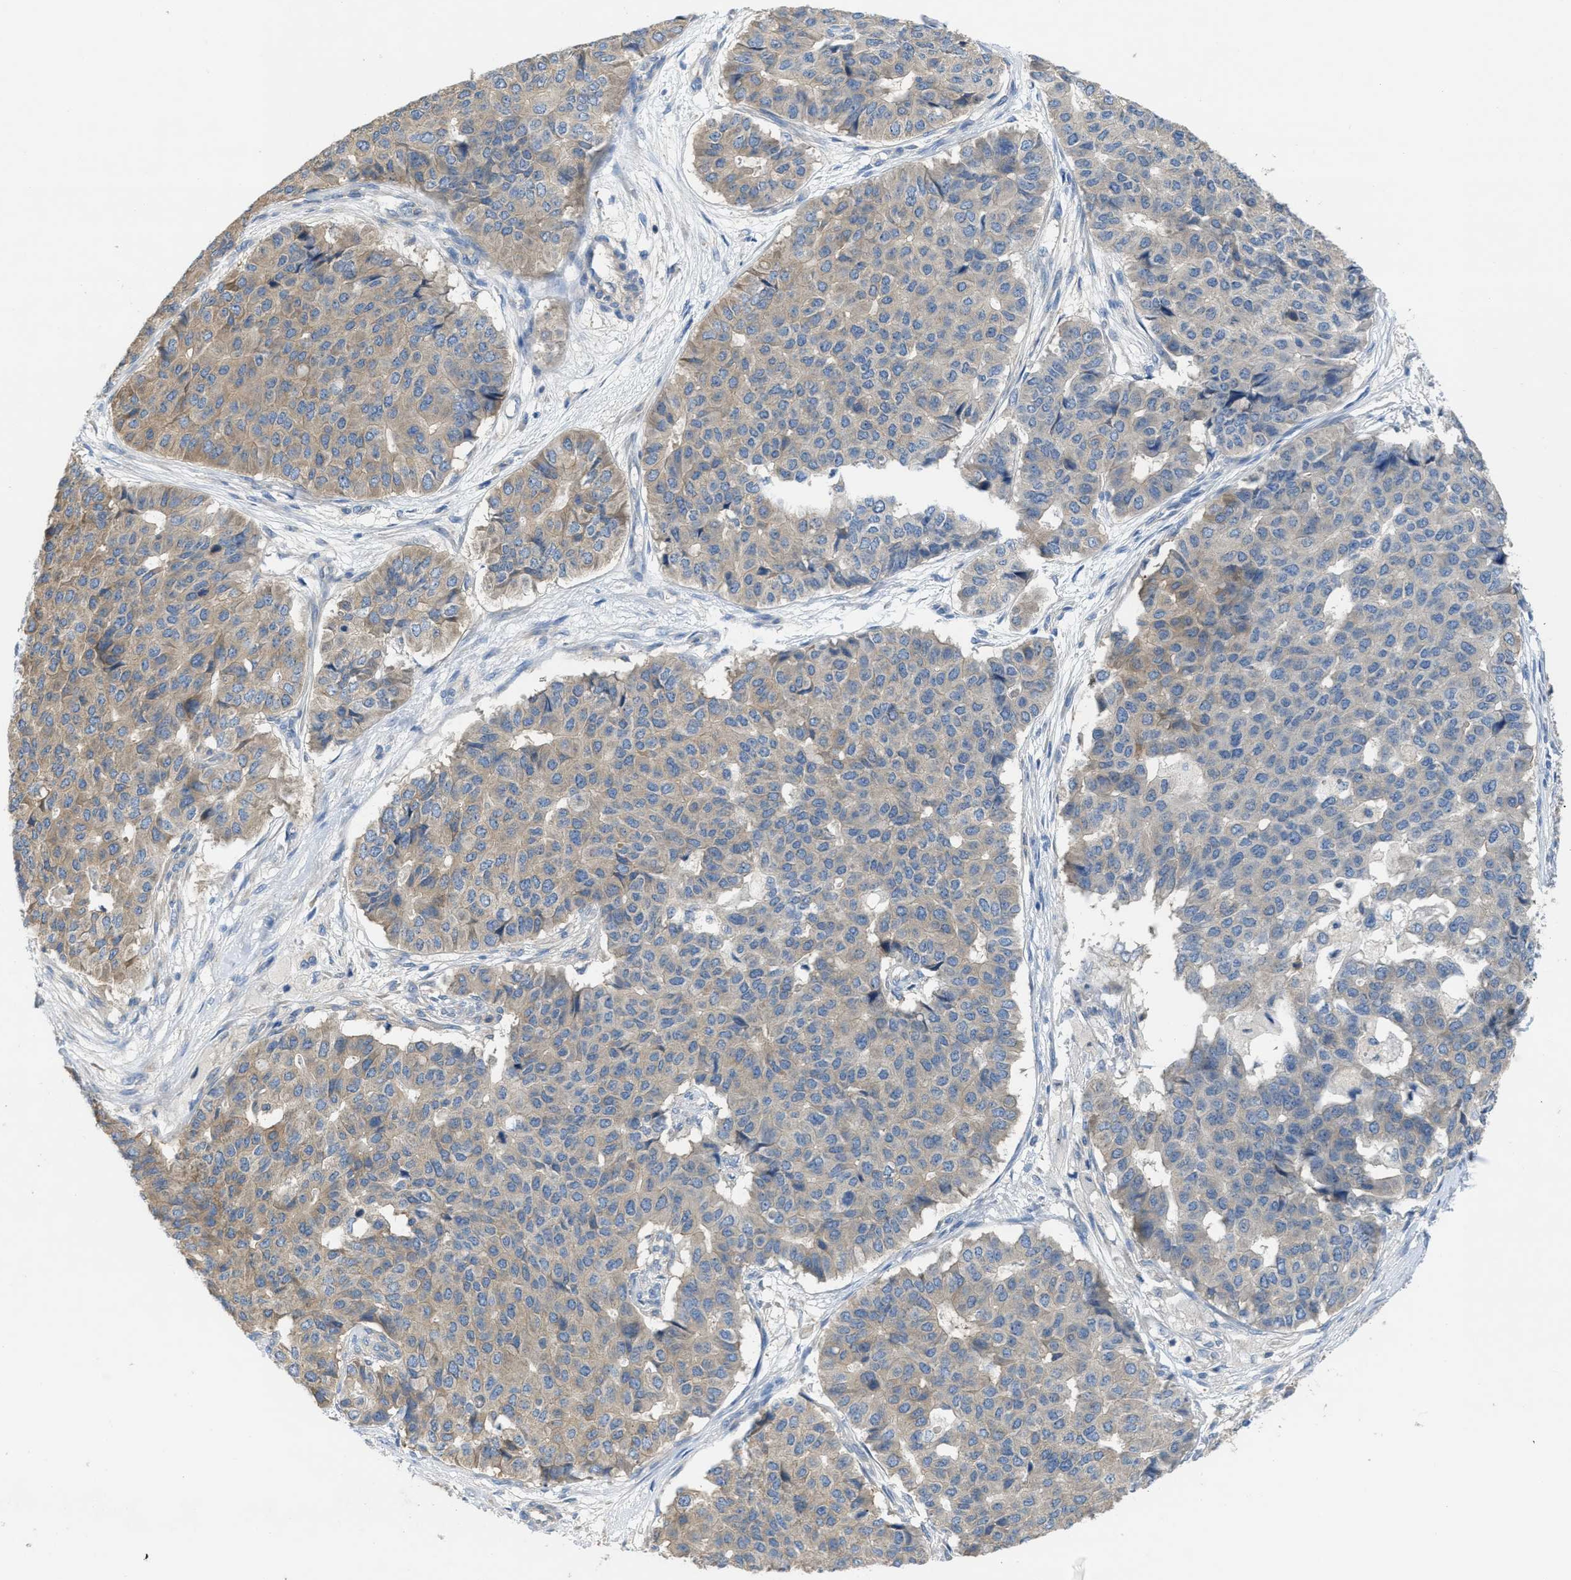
{"staining": {"intensity": "moderate", "quantity": "<25%", "location": "cytoplasmic/membranous"}, "tissue": "pancreatic cancer", "cell_type": "Tumor cells", "image_type": "cancer", "snomed": [{"axis": "morphology", "description": "Adenocarcinoma, NOS"}, {"axis": "topography", "description": "Pancreas"}], "caption": "DAB (3,3'-diaminobenzidine) immunohistochemical staining of pancreatic cancer (adenocarcinoma) reveals moderate cytoplasmic/membranous protein staining in approximately <25% of tumor cells.", "gene": "UBA5", "patient": {"sex": "male", "age": 50}}